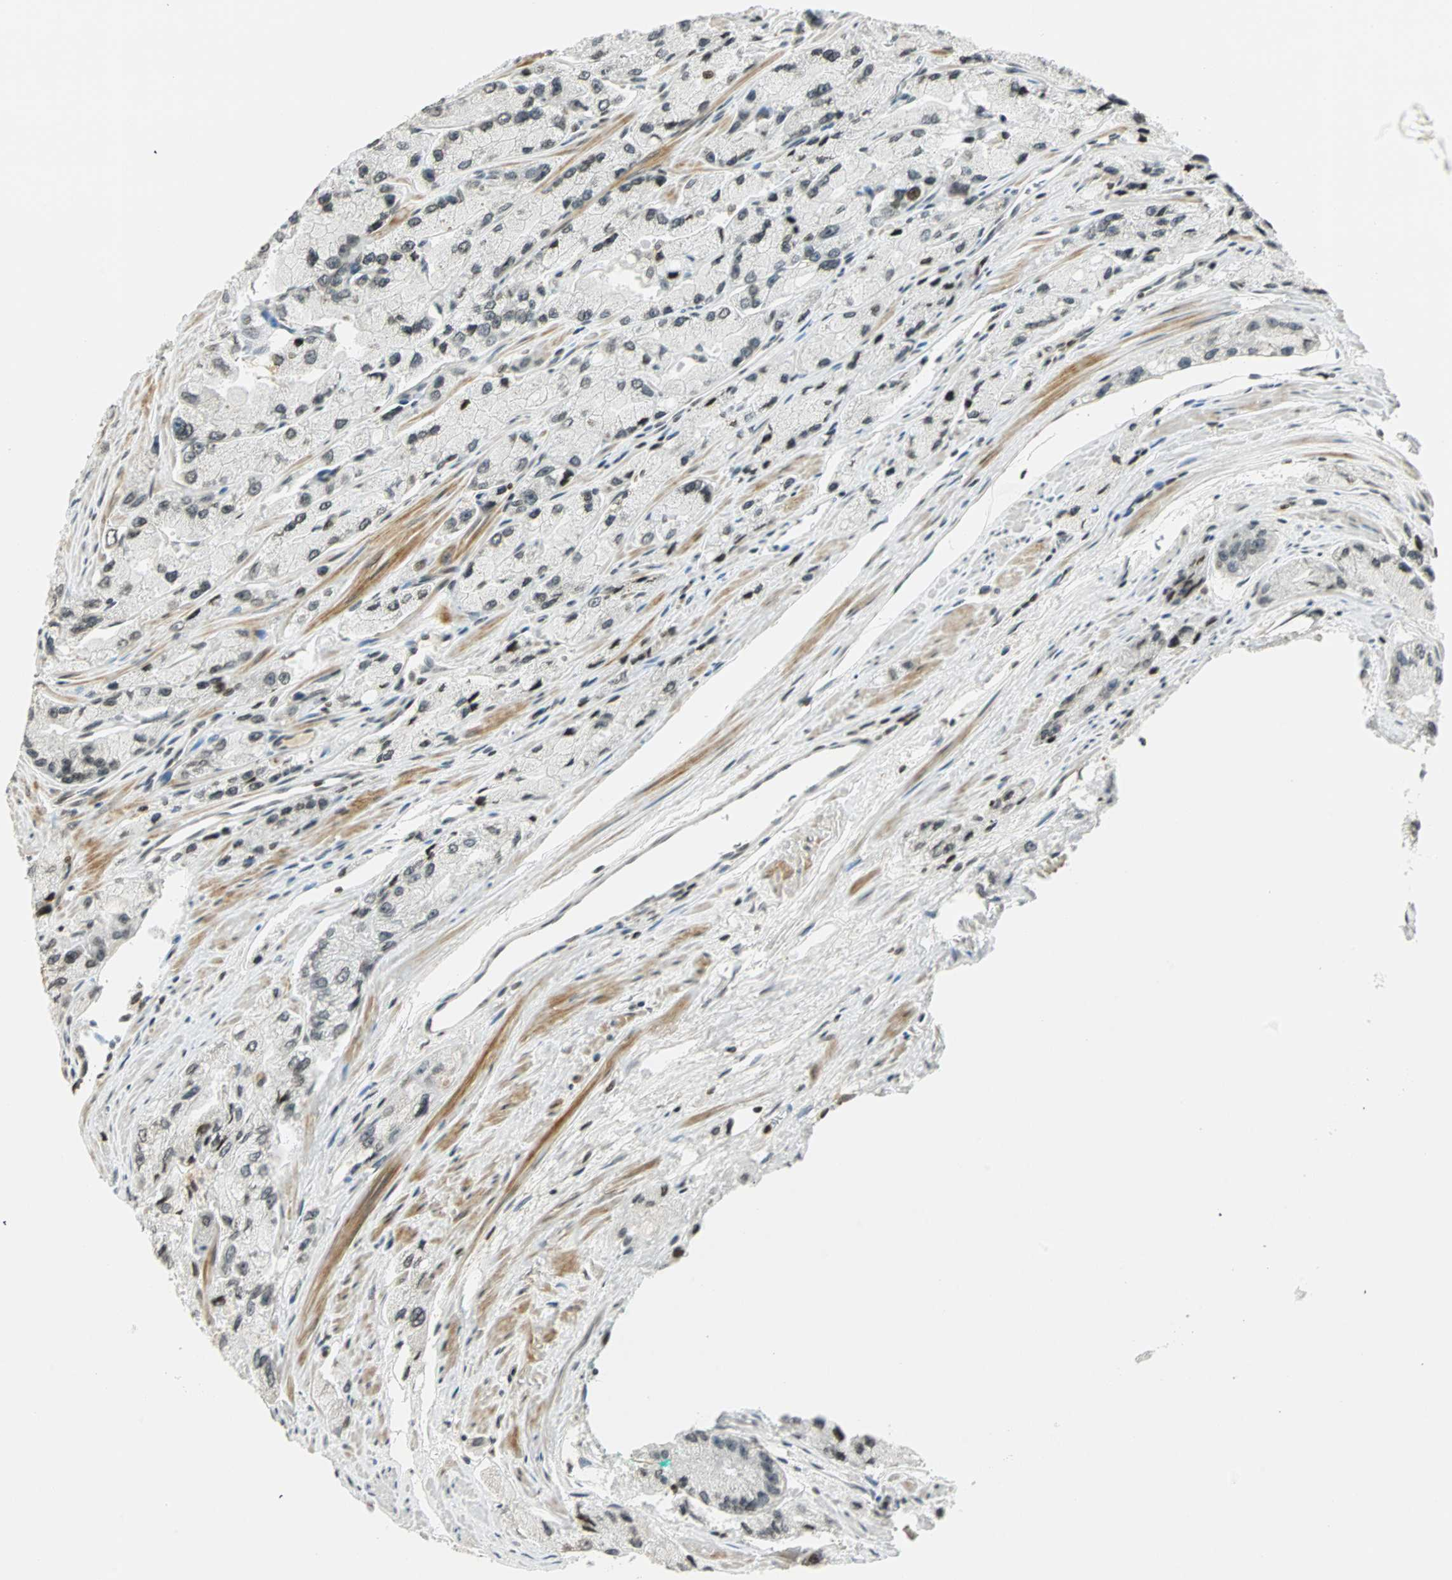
{"staining": {"intensity": "weak", "quantity": "25%-75%", "location": "nuclear"}, "tissue": "prostate cancer", "cell_type": "Tumor cells", "image_type": "cancer", "snomed": [{"axis": "morphology", "description": "Adenocarcinoma, High grade"}, {"axis": "topography", "description": "Prostate"}], "caption": "A micrograph of high-grade adenocarcinoma (prostate) stained for a protein exhibits weak nuclear brown staining in tumor cells.", "gene": "SMAD3", "patient": {"sex": "male", "age": 58}}